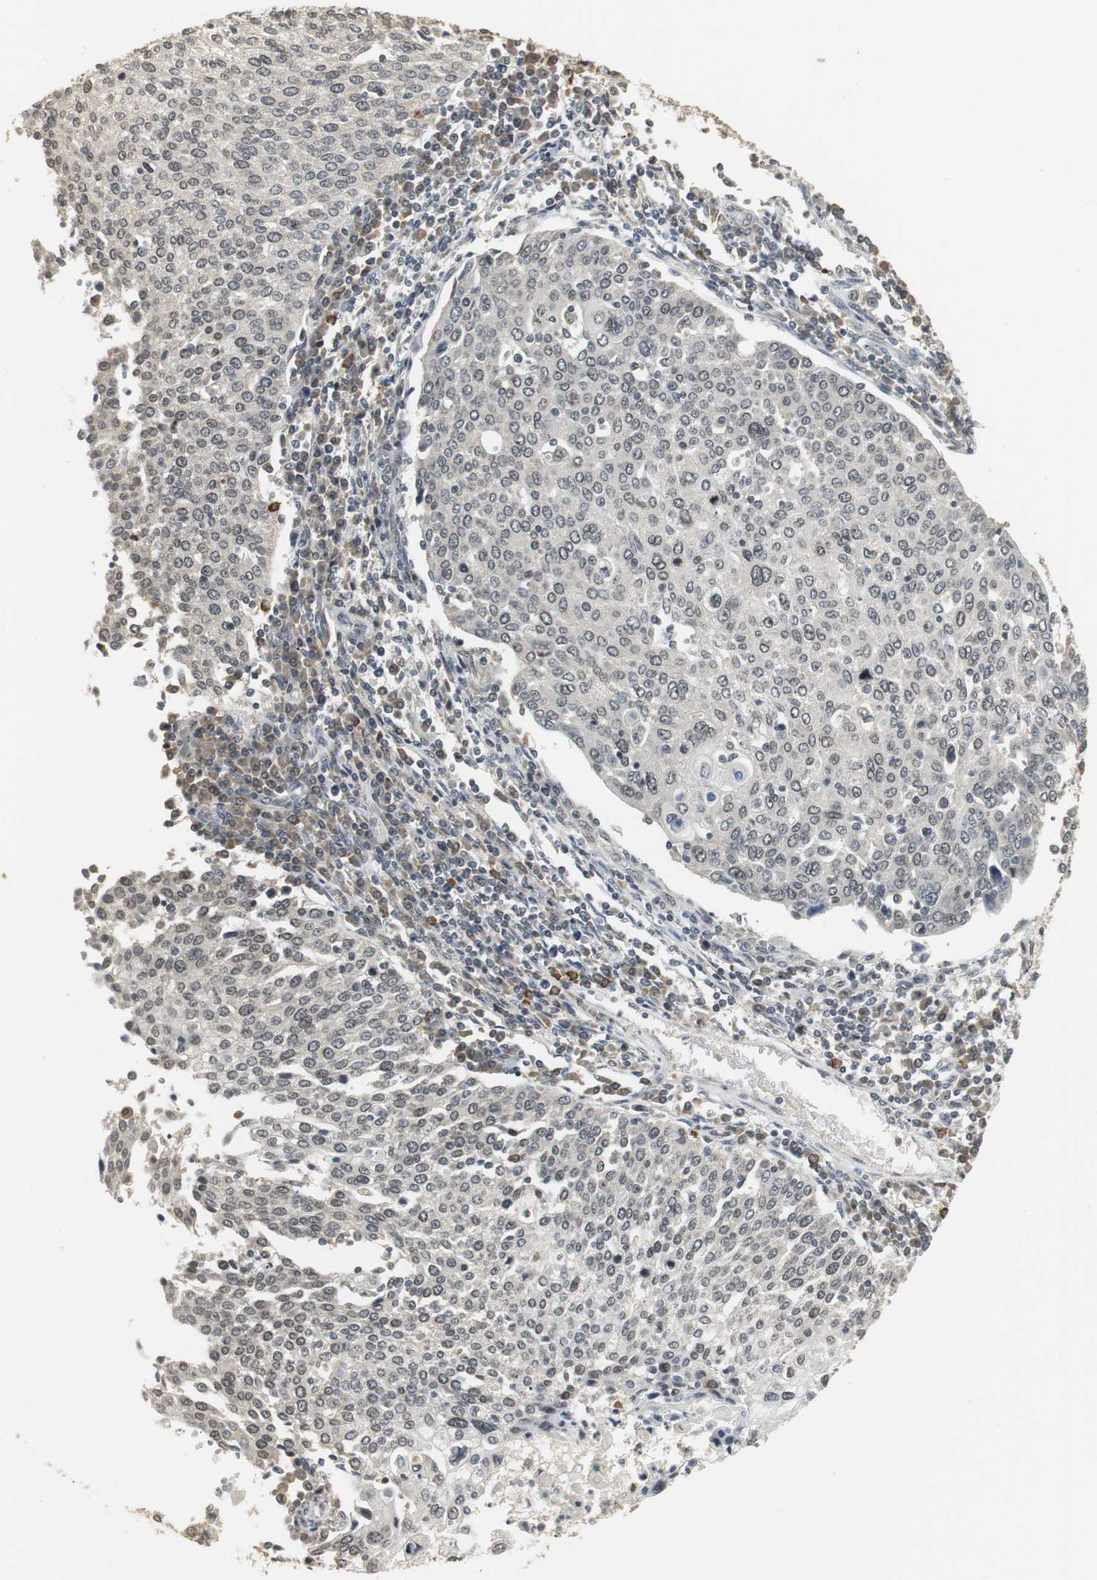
{"staining": {"intensity": "negative", "quantity": "none", "location": "none"}, "tissue": "cervical cancer", "cell_type": "Tumor cells", "image_type": "cancer", "snomed": [{"axis": "morphology", "description": "Squamous cell carcinoma, NOS"}, {"axis": "topography", "description": "Cervix"}], "caption": "Squamous cell carcinoma (cervical) was stained to show a protein in brown. There is no significant positivity in tumor cells.", "gene": "ELOA", "patient": {"sex": "female", "age": 40}}